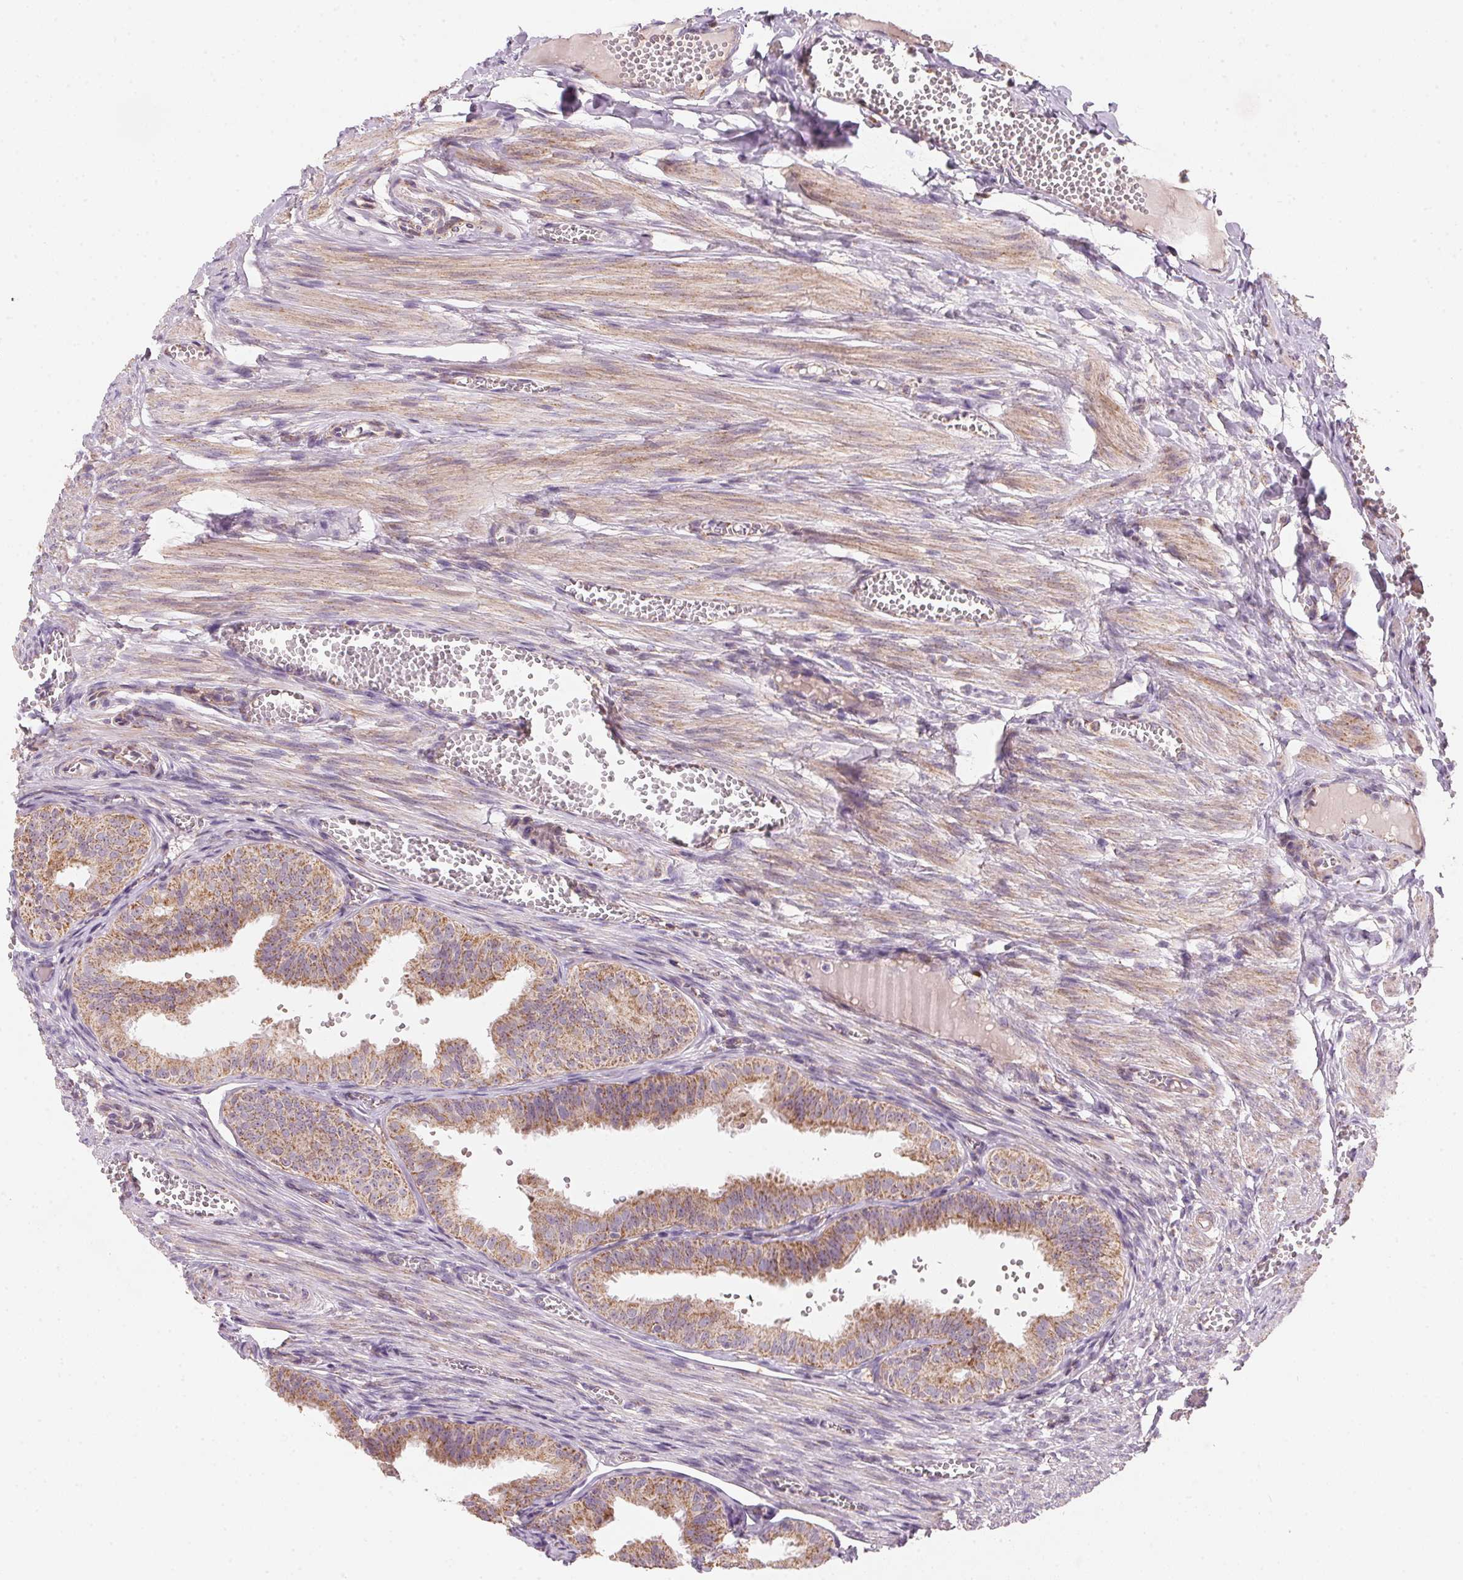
{"staining": {"intensity": "moderate", "quantity": ">75%", "location": "cytoplasmic/membranous"}, "tissue": "fallopian tube", "cell_type": "Glandular cells", "image_type": "normal", "snomed": [{"axis": "morphology", "description": "Normal tissue, NOS"}, {"axis": "topography", "description": "Fallopian tube"}], "caption": "This photomicrograph exhibits immunohistochemistry staining of benign fallopian tube, with medium moderate cytoplasmic/membranous expression in about >75% of glandular cells.", "gene": "COQ7", "patient": {"sex": "female", "age": 25}}